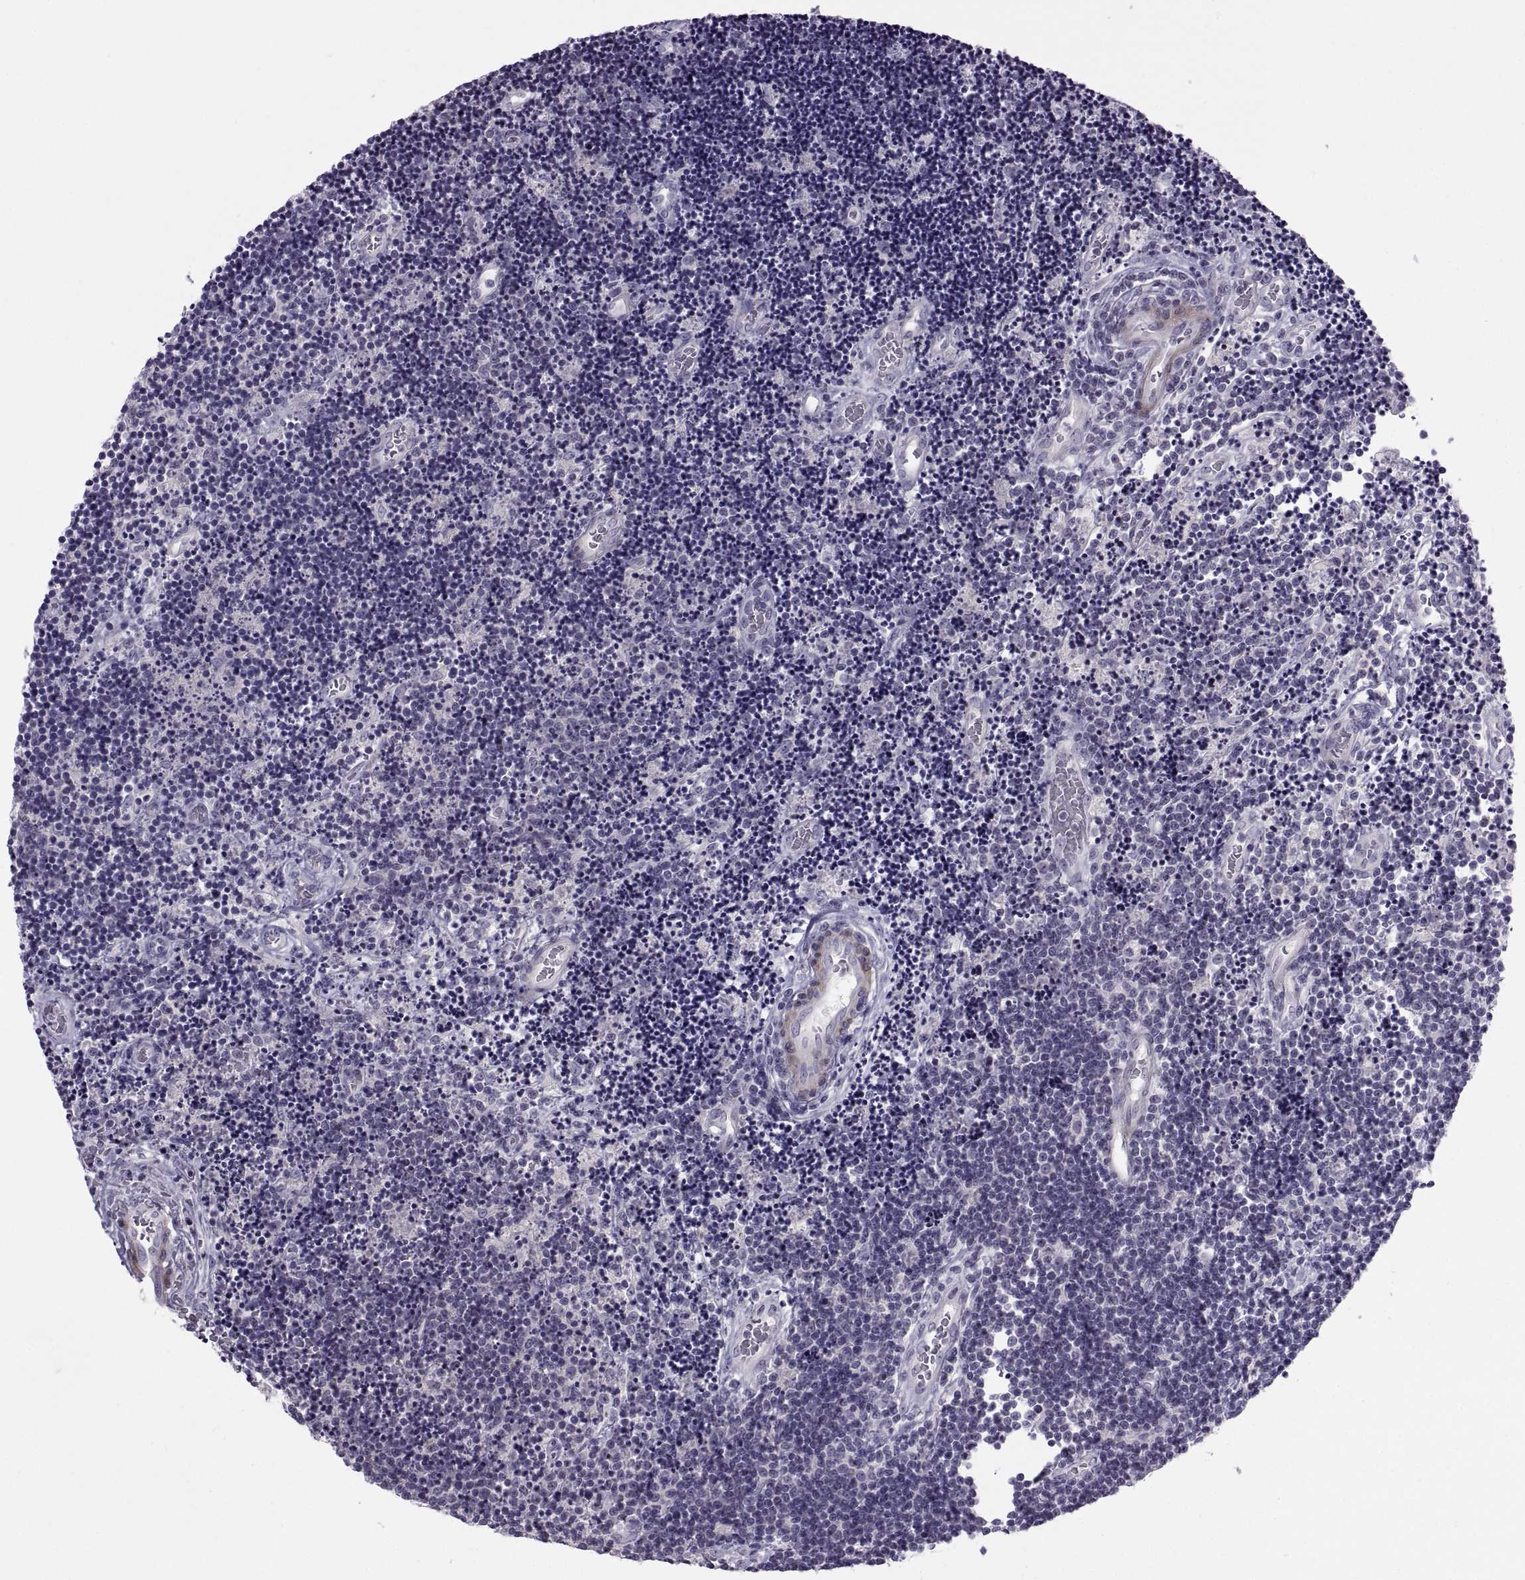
{"staining": {"intensity": "negative", "quantity": "none", "location": "none"}, "tissue": "lymphoma", "cell_type": "Tumor cells", "image_type": "cancer", "snomed": [{"axis": "morphology", "description": "Malignant lymphoma, non-Hodgkin's type, Low grade"}, {"axis": "topography", "description": "Brain"}], "caption": "Tumor cells are negative for protein expression in human low-grade malignant lymphoma, non-Hodgkin's type. (DAB (3,3'-diaminobenzidine) IHC visualized using brightfield microscopy, high magnification).", "gene": "BSPH1", "patient": {"sex": "female", "age": 66}}